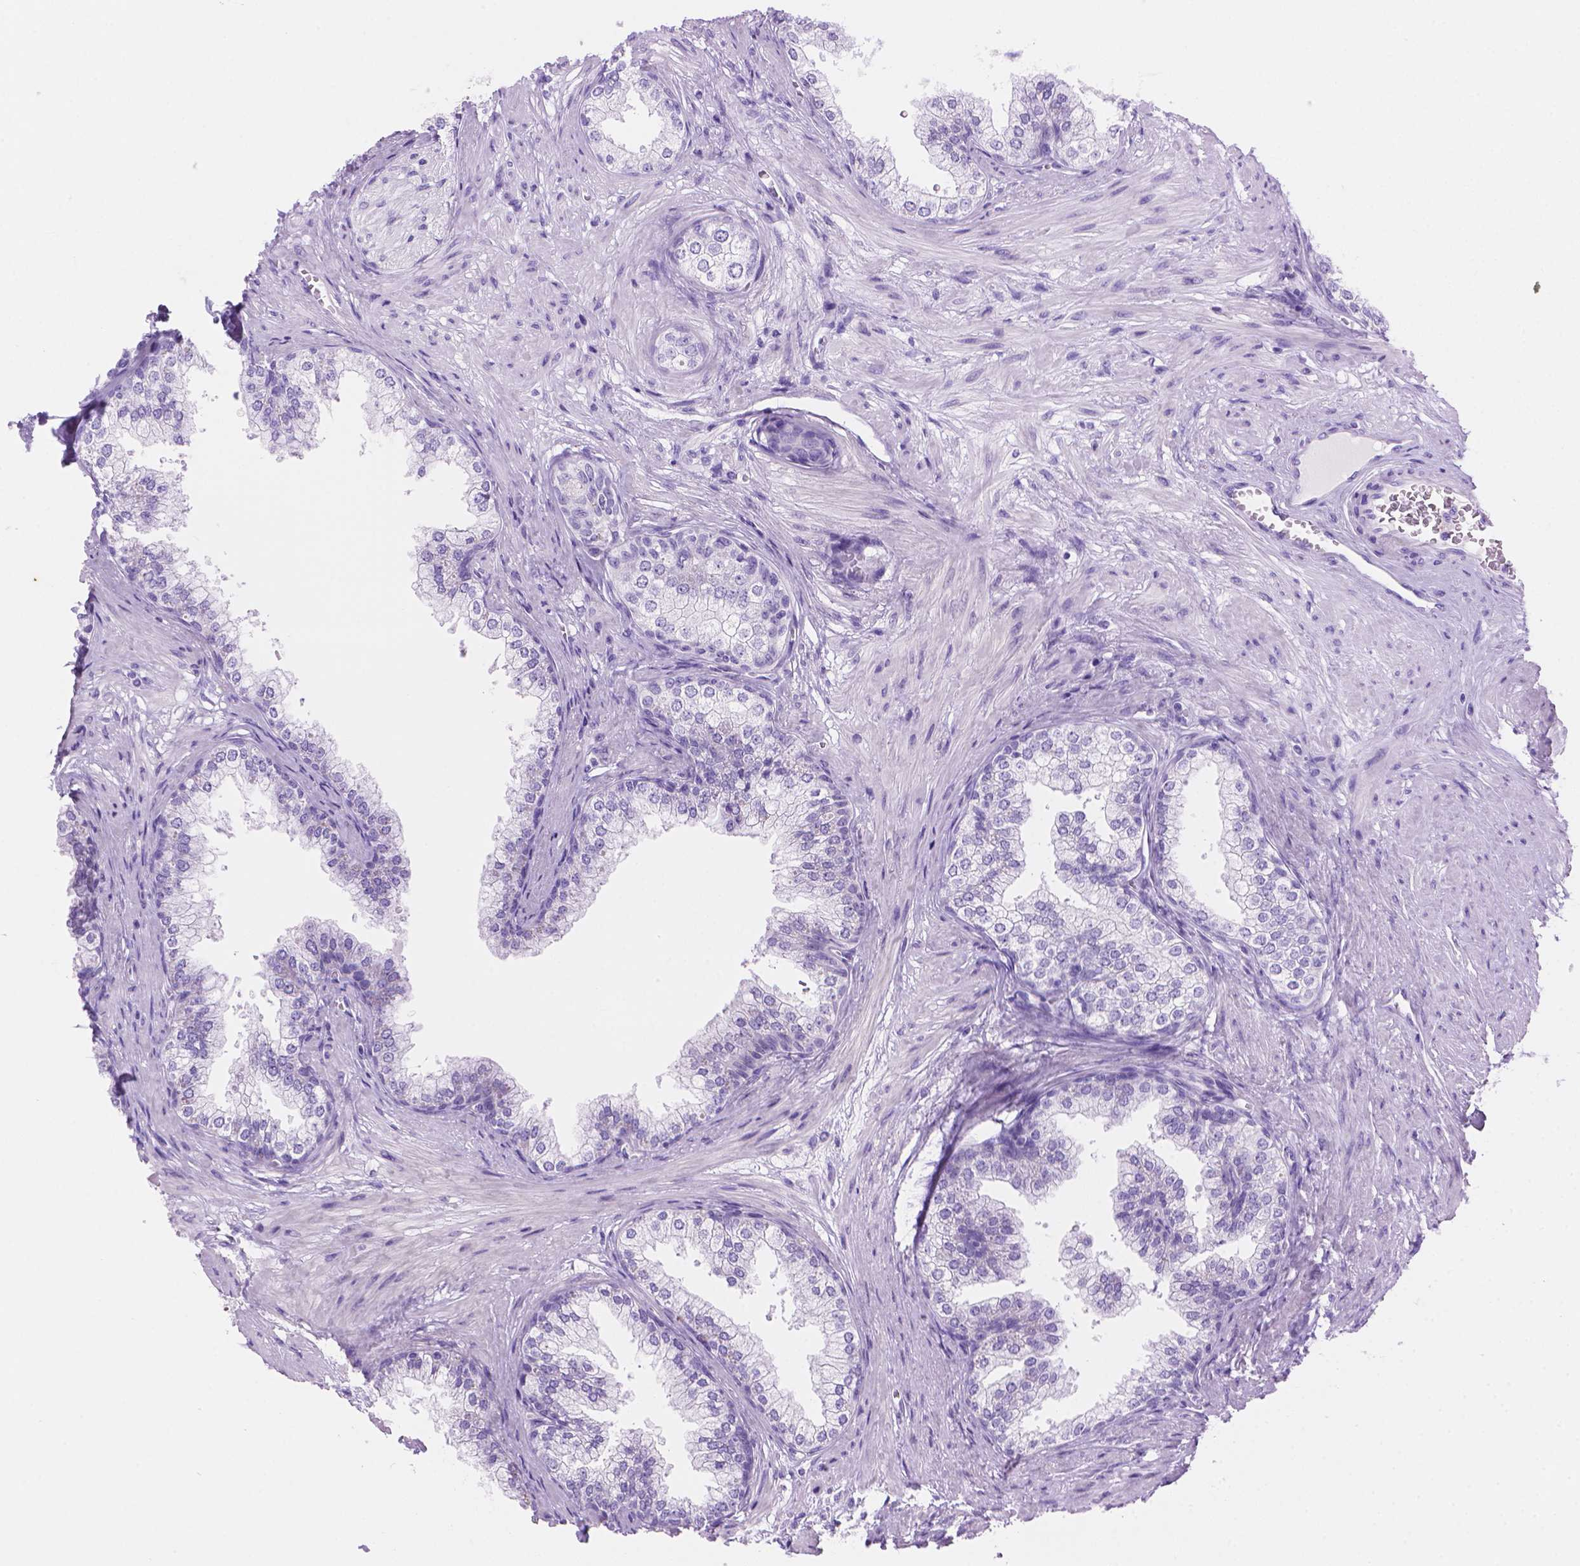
{"staining": {"intensity": "negative", "quantity": "none", "location": "none"}, "tissue": "prostate", "cell_type": "Glandular cells", "image_type": "normal", "snomed": [{"axis": "morphology", "description": "Normal tissue, NOS"}, {"axis": "topography", "description": "Prostate"}], "caption": "The immunohistochemistry photomicrograph has no significant expression in glandular cells of prostate. Brightfield microscopy of immunohistochemistry stained with DAB (3,3'-diaminobenzidine) (brown) and hematoxylin (blue), captured at high magnification.", "gene": "AMMECR1L", "patient": {"sex": "male", "age": 79}}